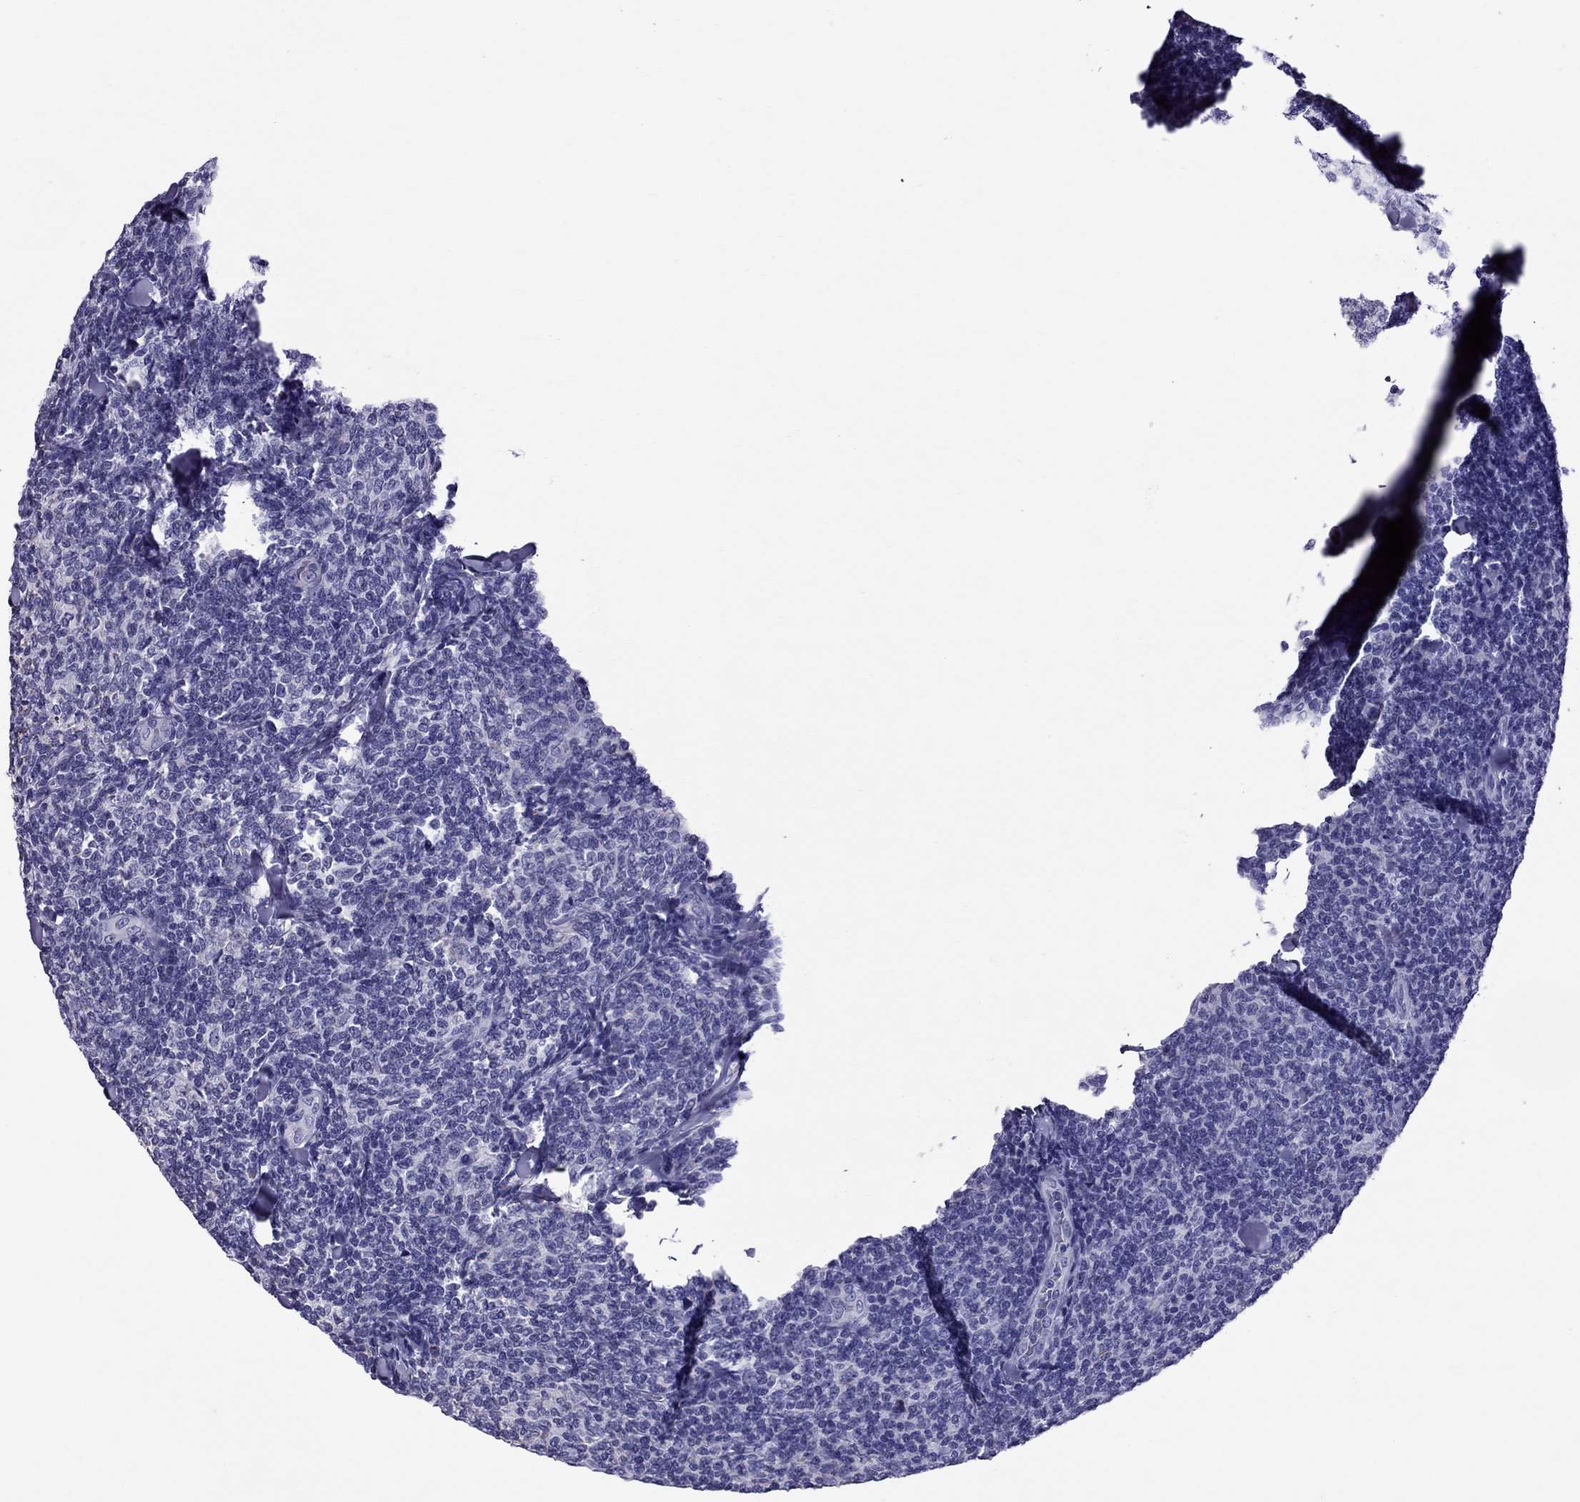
{"staining": {"intensity": "negative", "quantity": "none", "location": "none"}, "tissue": "lymphoma", "cell_type": "Tumor cells", "image_type": "cancer", "snomed": [{"axis": "morphology", "description": "Malignant lymphoma, non-Hodgkin's type, Low grade"}, {"axis": "topography", "description": "Lymph node"}], "caption": "High magnification brightfield microscopy of lymphoma stained with DAB (brown) and counterstained with hematoxylin (blue): tumor cells show no significant staining.", "gene": "TTLL13", "patient": {"sex": "female", "age": 56}}